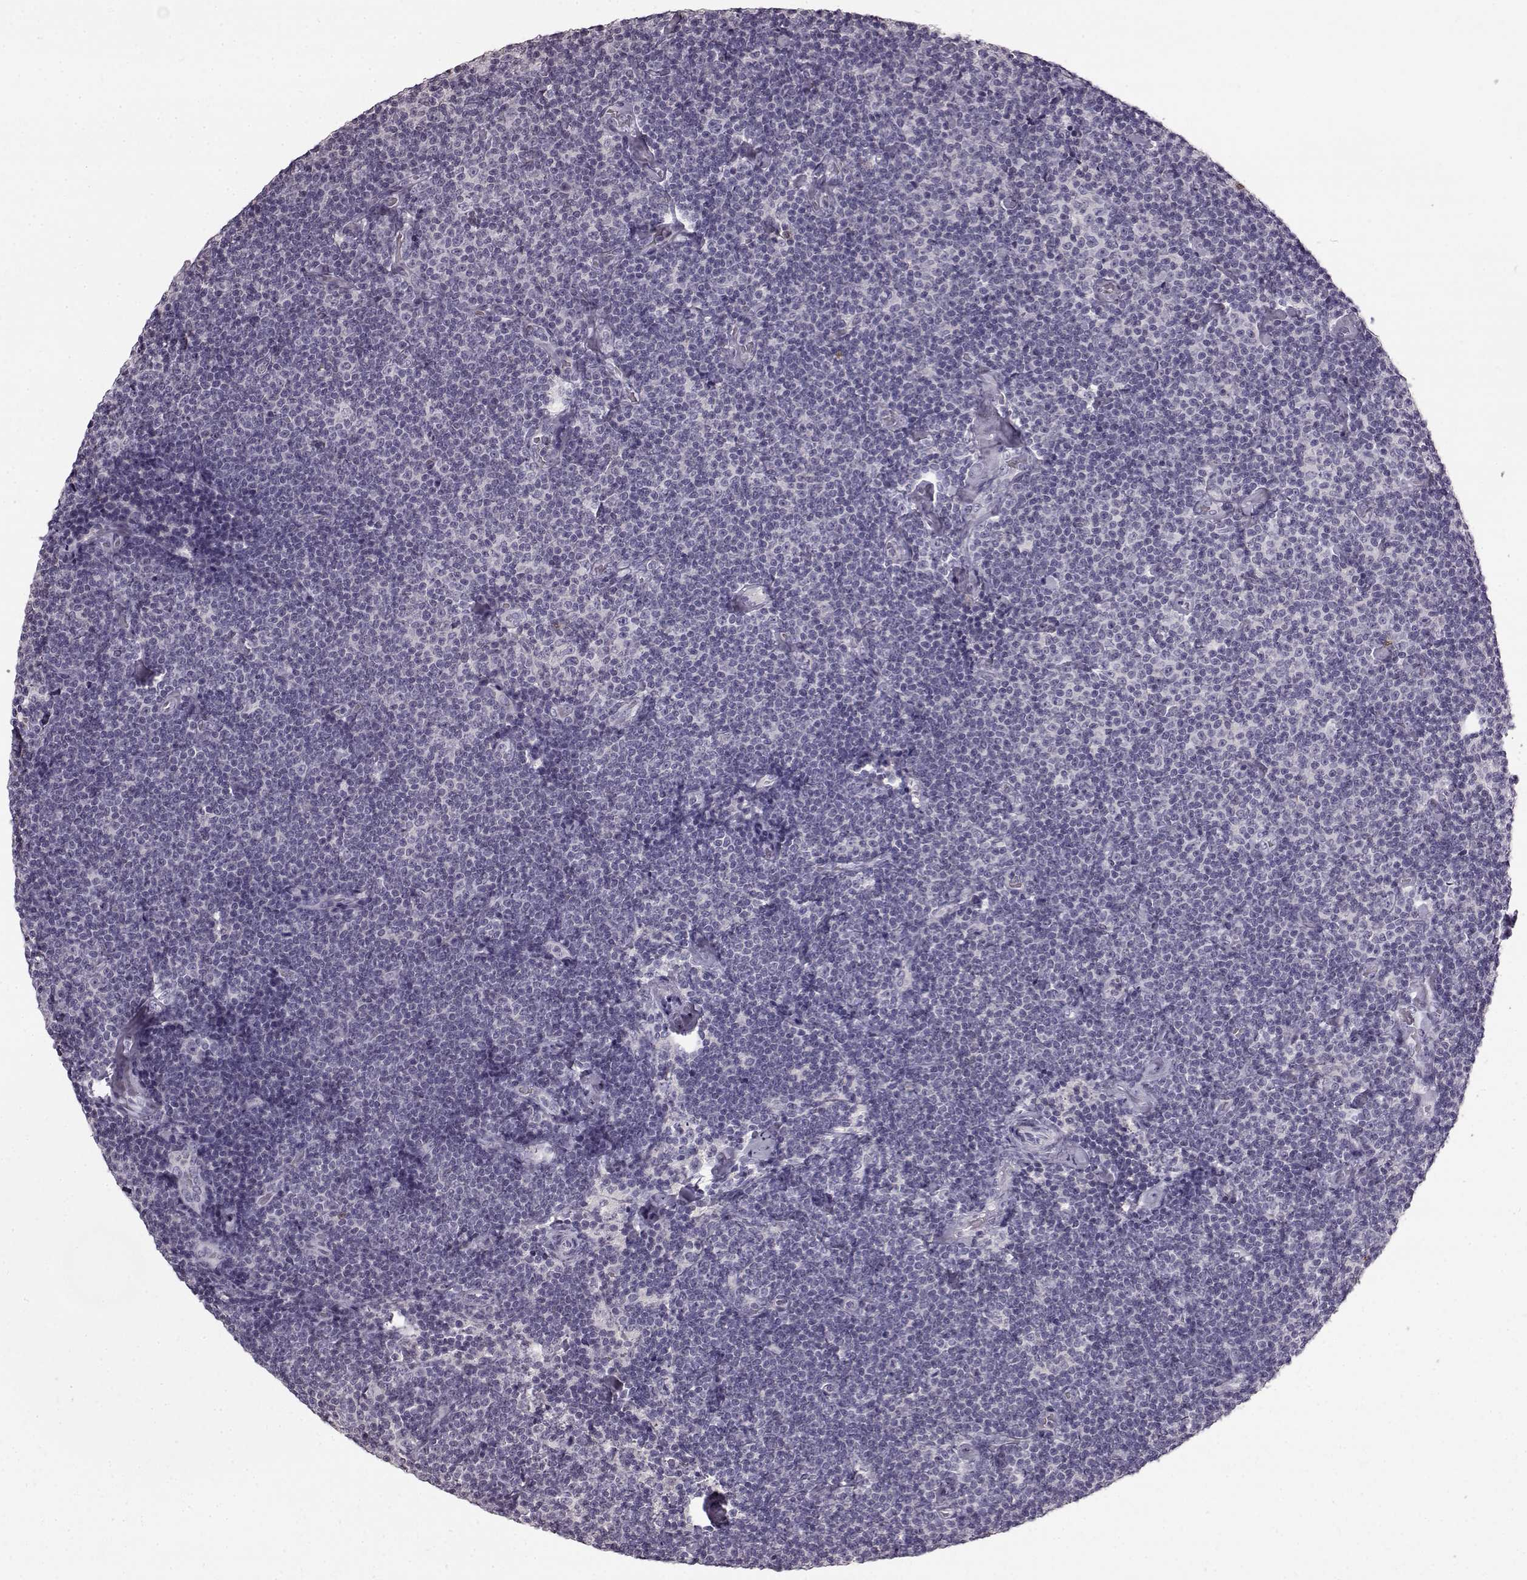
{"staining": {"intensity": "negative", "quantity": "none", "location": "none"}, "tissue": "lymphoma", "cell_type": "Tumor cells", "image_type": "cancer", "snomed": [{"axis": "morphology", "description": "Malignant lymphoma, non-Hodgkin's type, Low grade"}, {"axis": "topography", "description": "Lymph node"}], "caption": "The immunohistochemistry image has no significant expression in tumor cells of low-grade malignant lymphoma, non-Hodgkin's type tissue. (Stains: DAB immunohistochemistry (IHC) with hematoxylin counter stain, Microscopy: brightfield microscopy at high magnification).", "gene": "KRT85", "patient": {"sex": "male", "age": 81}}